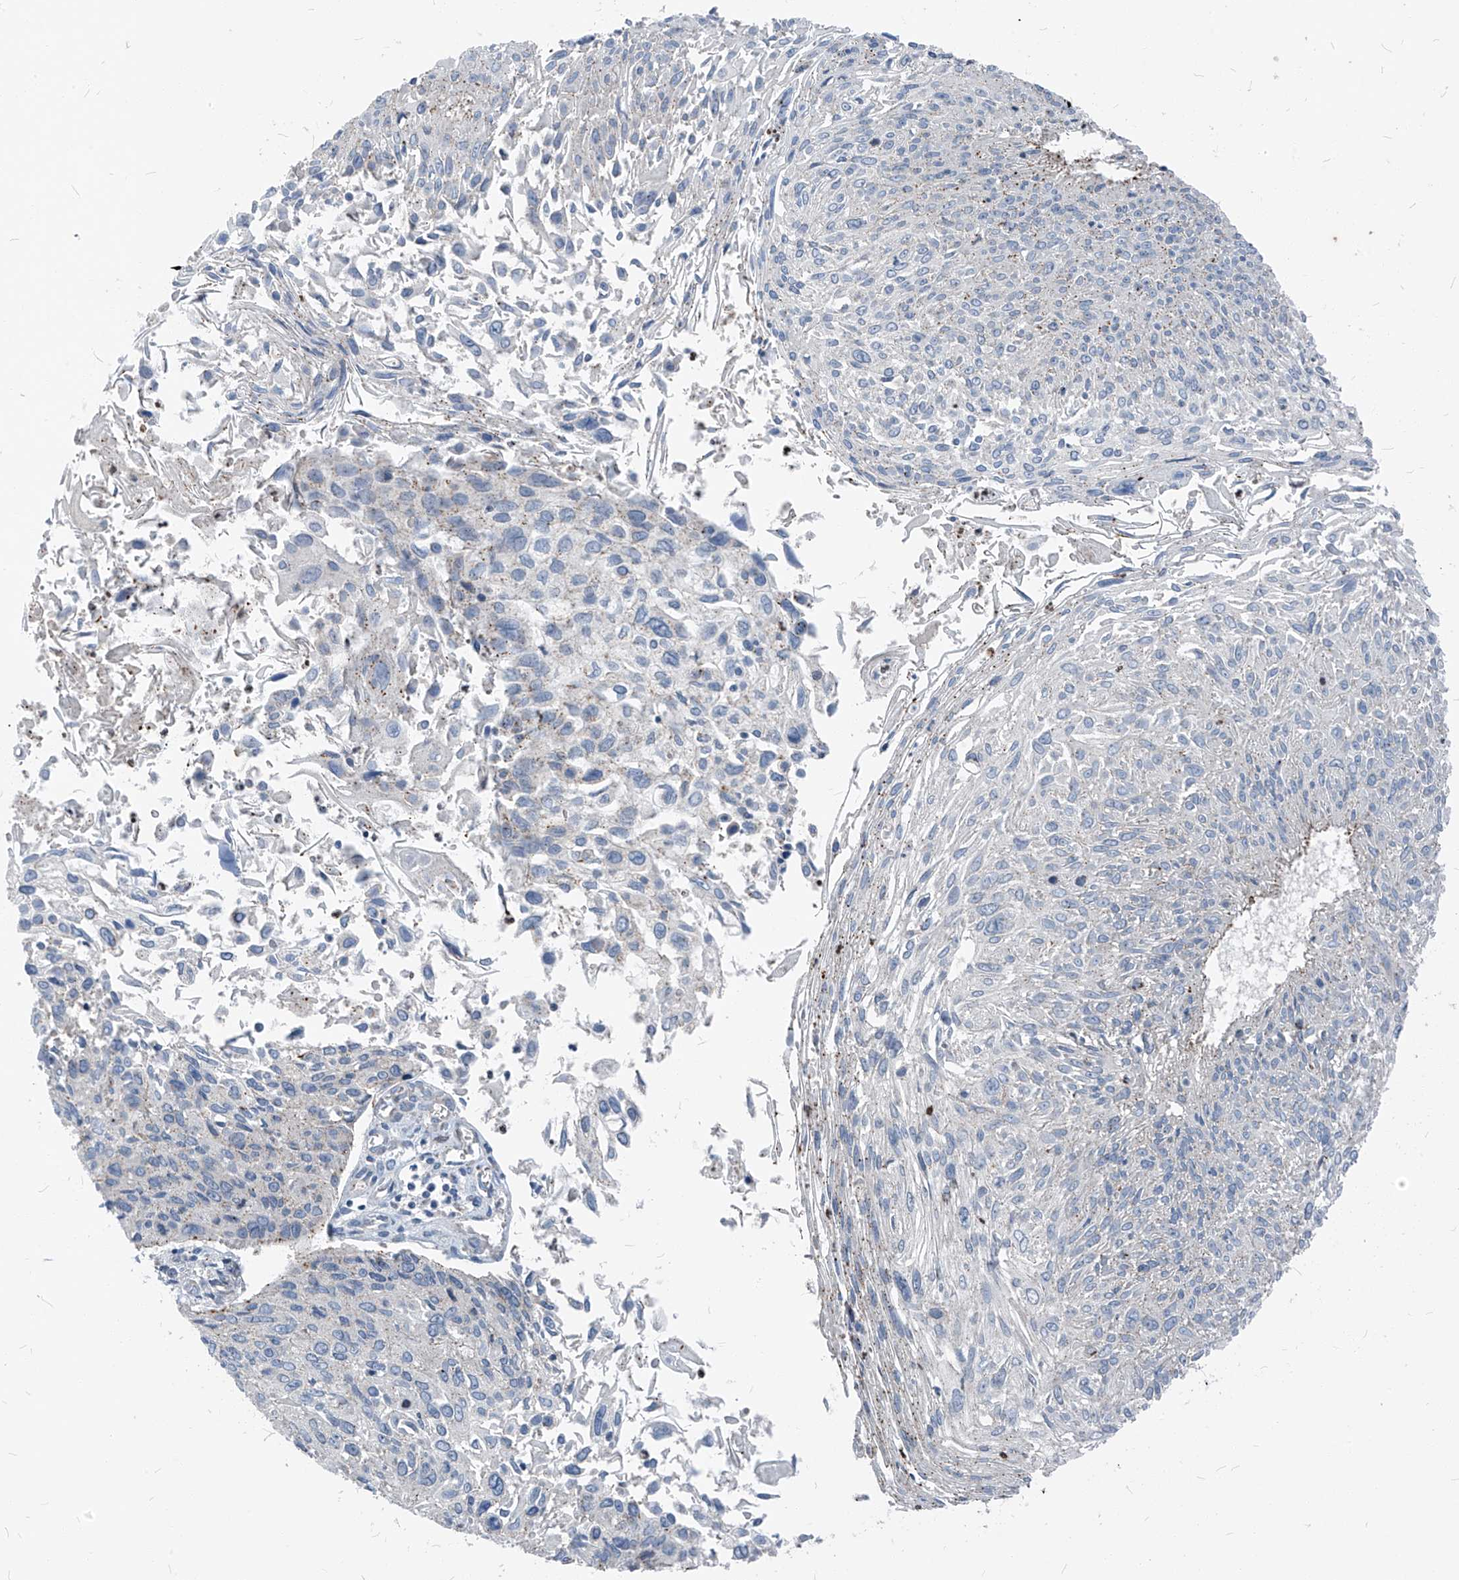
{"staining": {"intensity": "negative", "quantity": "none", "location": "none"}, "tissue": "cervical cancer", "cell_type": "Tumor cells", "image_type": "cancer", "snomed": [{"axis": "morphology", "description": "Squamous cell carcinoma, NOS"}, {"axis": "topography", "description": "Cervix"}], "caption": "The micrograph exhibits no significant expression in tumor cells of cervical squamous cell carcinoma. Nuclei are stained in blue.", "gene": "CHMP2B", "patient": {"sex": "female", "age": 51}}